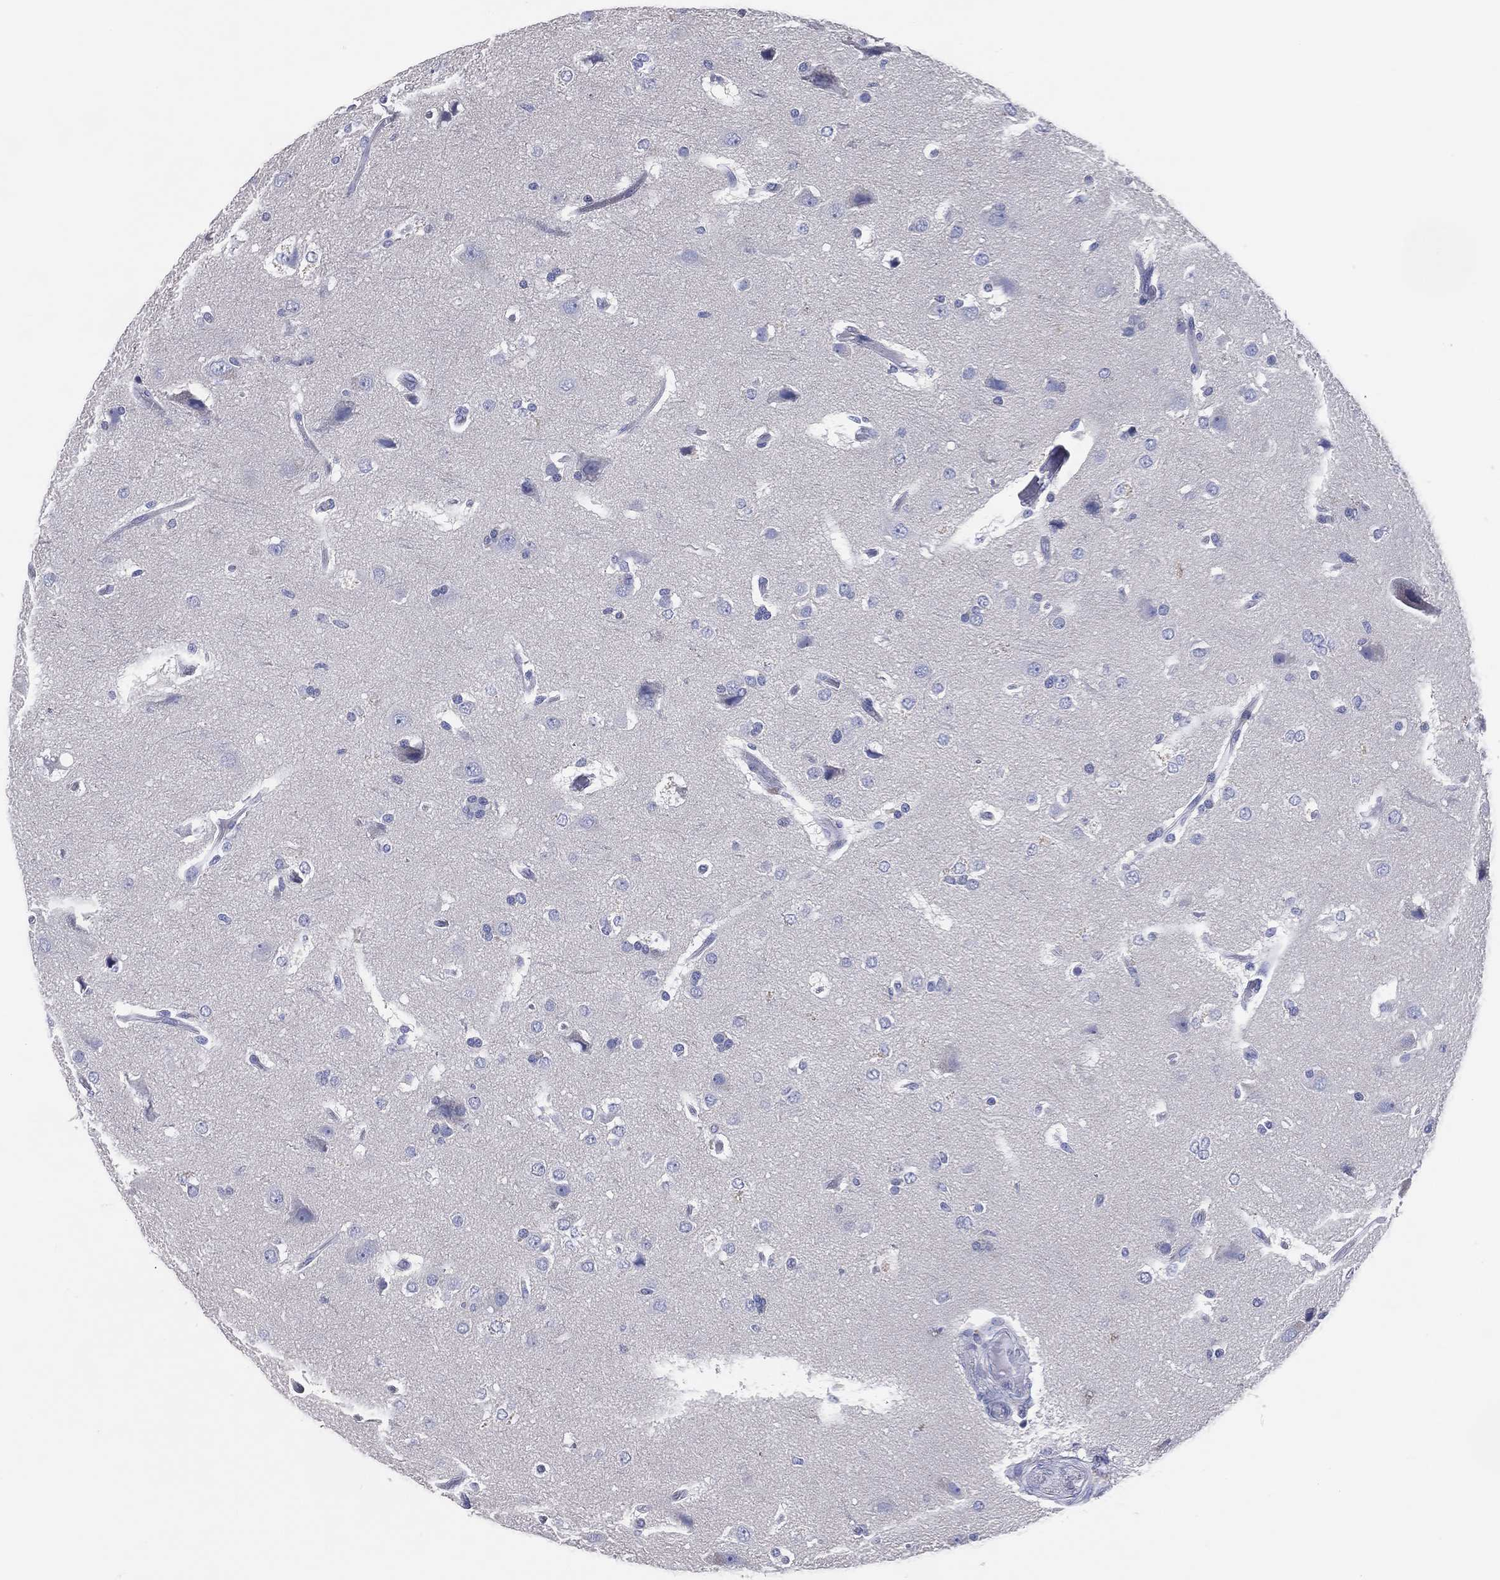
{"staining": {"intensity": "negative", "quantity": "none", "location": "none"}, "tissue": "glioma", "cell_type": "Tumor cells", "image_type": "cancer", "snomed": [{"axis": "morphology", "description": "Glioma, malignant, High grade"}, {"axis": "topography", "description": "Brain"}], "caption": "The immunohistochemistry histopathology image has no significant staining in tumor cells of glioma tissue.", "gene": "DNAH6", "patient": {"sex": "female", "age": 63}}